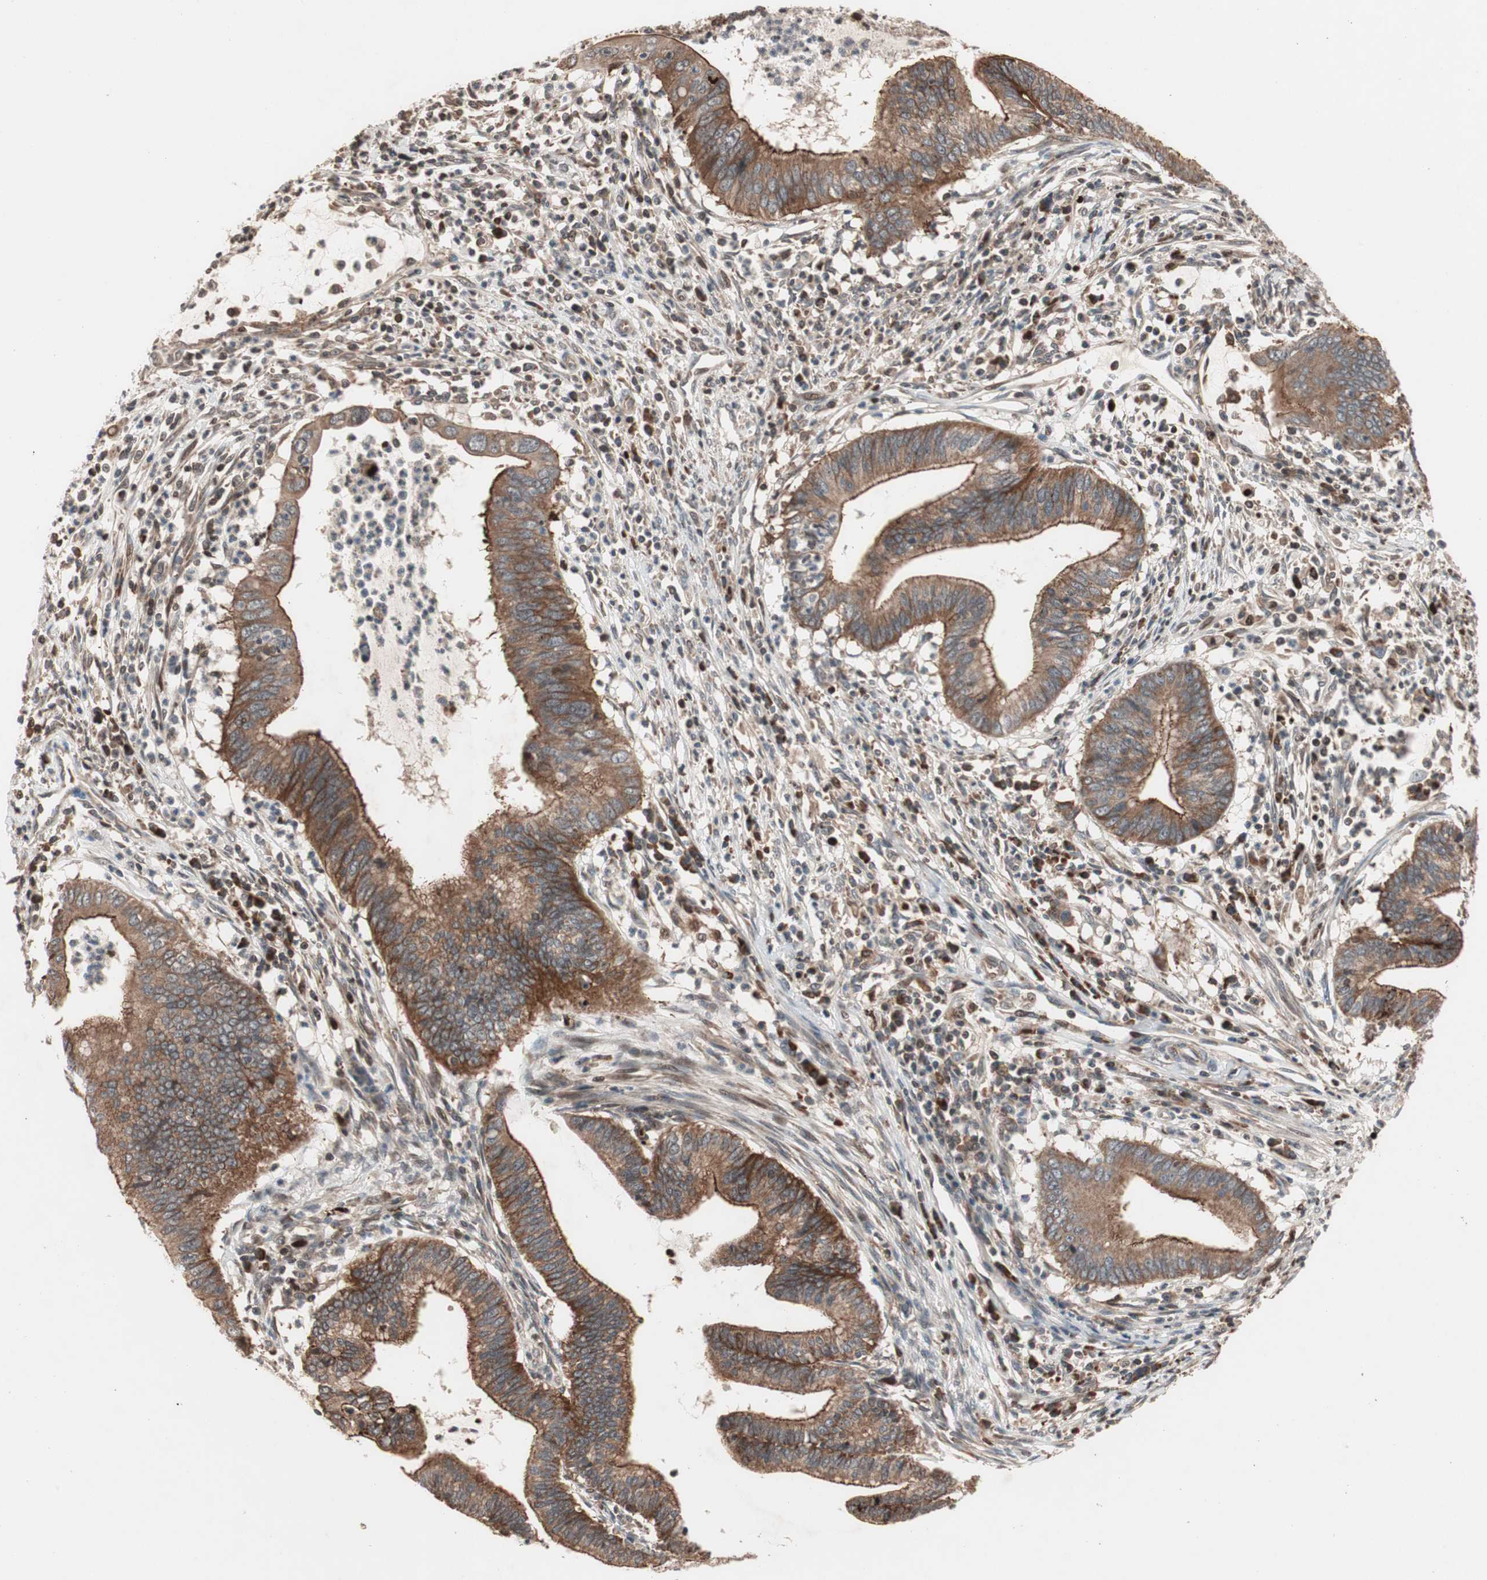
{"staining": {"intensity": "strong", "quantity": ">75%", "location": "cytoplasmic/membranous"}, "tissue": "cervical cancer", "cell_type": "Tumor cells", "image_type": "cancer", "snomed": [{"axis": "morphology", "description": "Adenocarcinoma, NOS"}, {"axis": "topography", "description": "Cervix"}], "caption": "A brown stain labels strong cytoplasmic/membranous staining of a protein in human adenocarcinoma (cervical) tumor cells.", "gene": "NF2", "patient": {"sex": "female", "age": 36}}